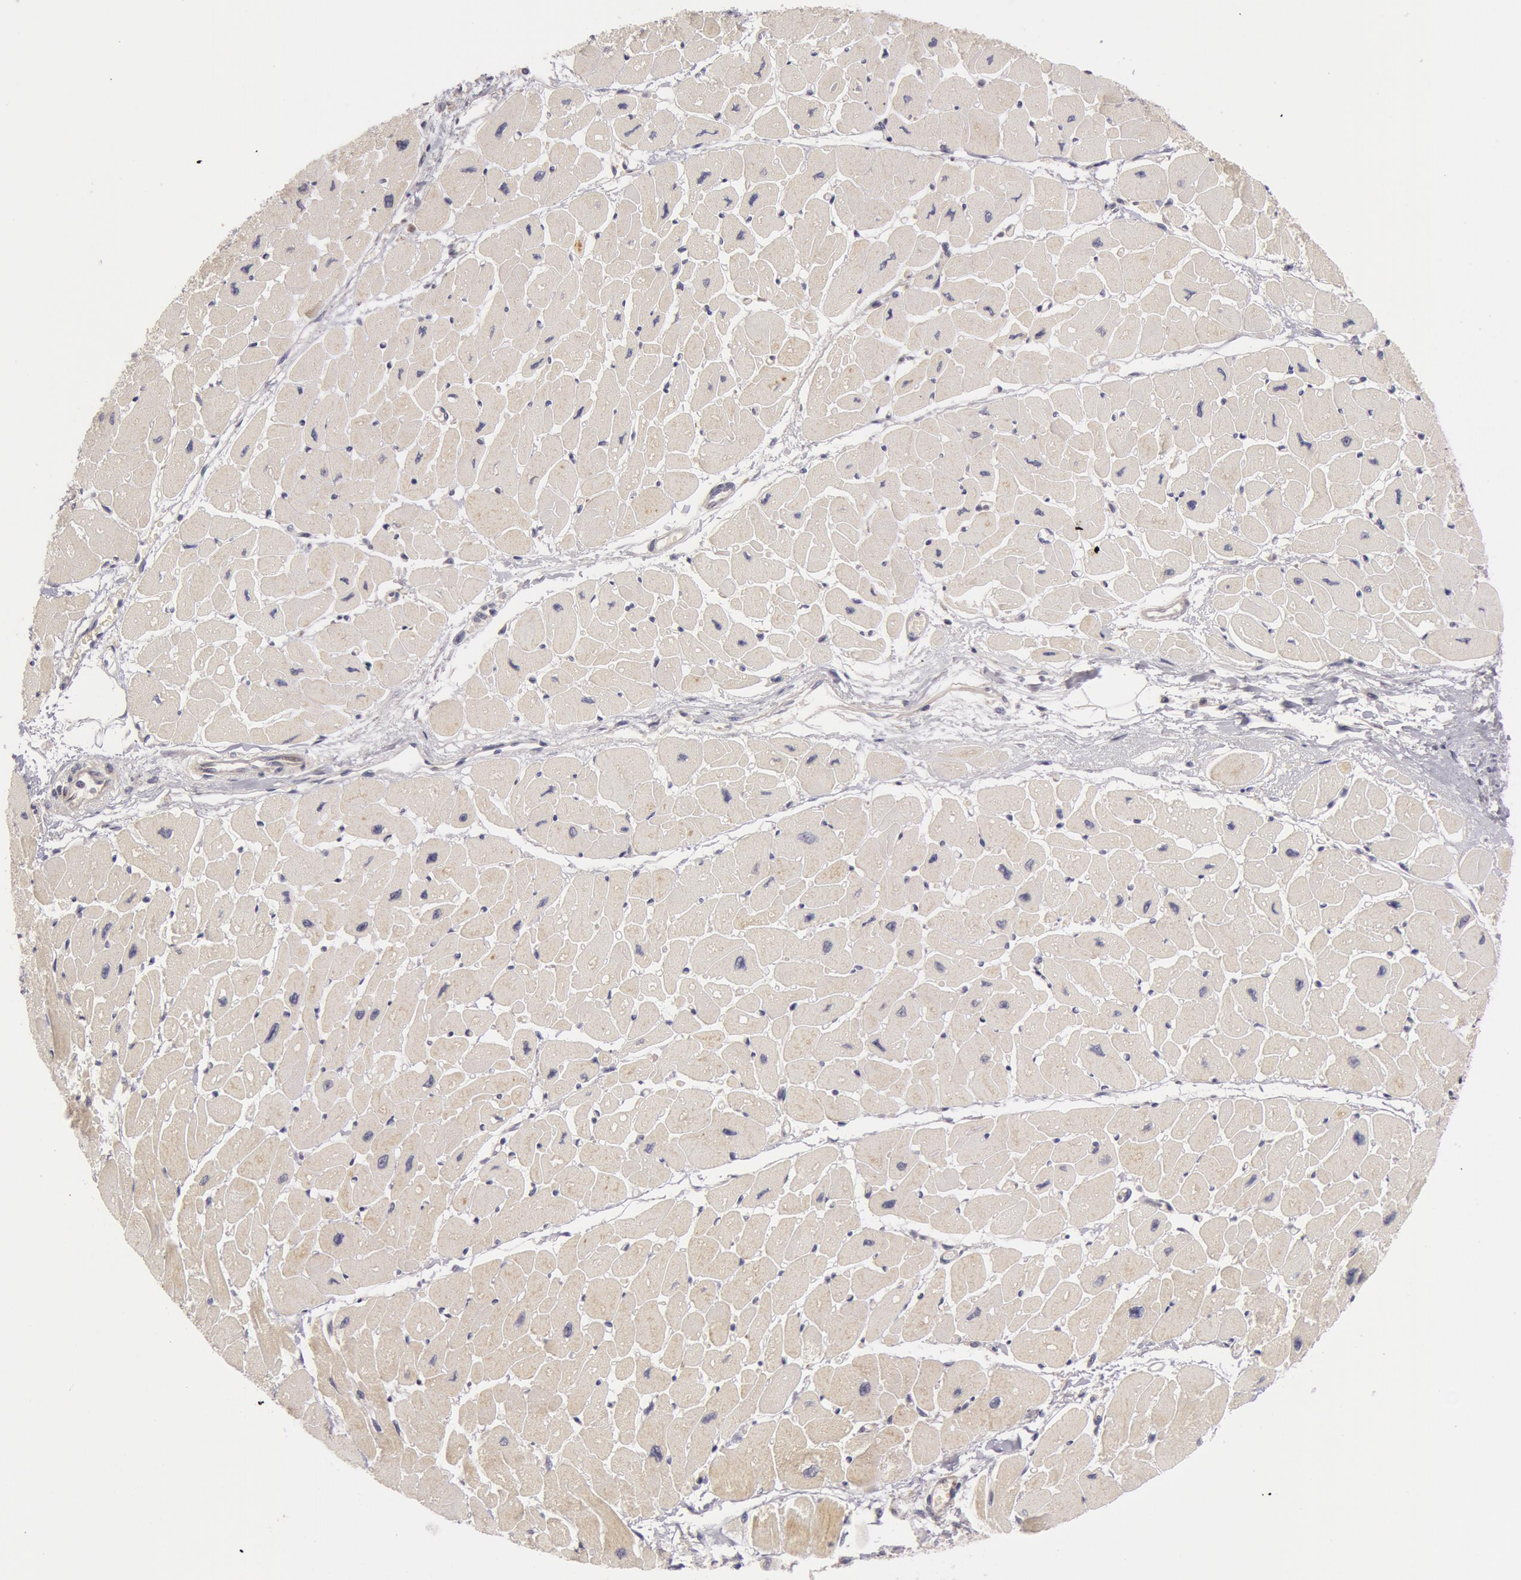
{"staining": {"intensity": "negative", "quantity": "none", "location": "none"}, "tissue": "heart muscle", "cell_type": "Cardiomyocytes", "image_type": "normal", "snomed": [{"axis": "morphology", "description": "Normal tissue, NOS"}, {"axis": "topography", "description": "Heart"}], "caption": "This is an immunohistochemistry micrograph of unremarkable heart muscle. There is no positivity in cardiomyocytes.", "gene": "SYTL4", "patient": {"sex": "female", "age": 54}}